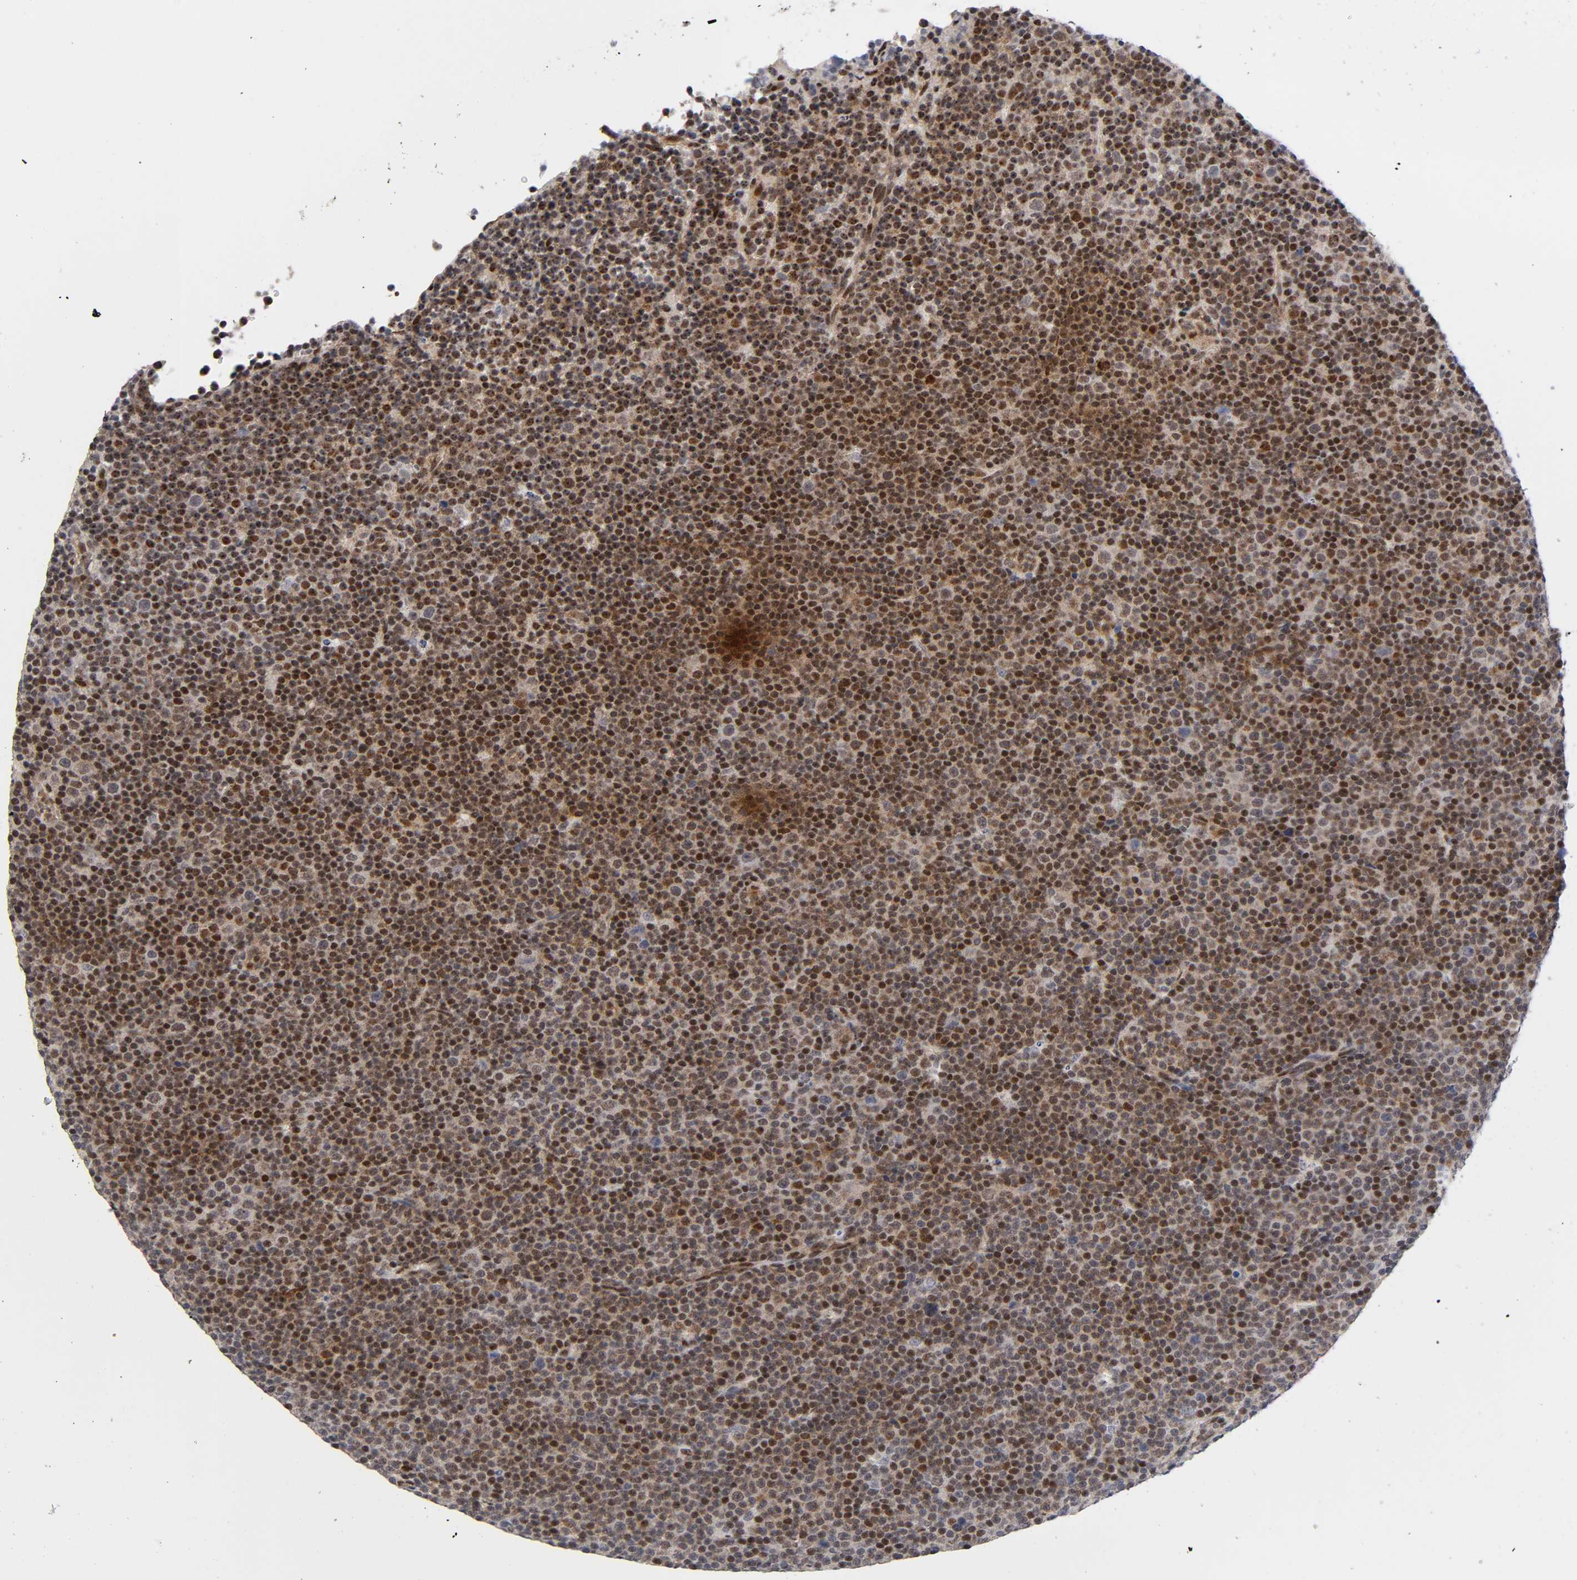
{"staining": {"intensity": "strong", "quantity": ">75%", "location": "nuclear"}, "tissue": "lymphoma", "cell_type": "Tumor cells", "image_type": "cancer", "snomed": [{"axis": "morphology", "description": "Malignant lymphoma, non-Hodgkin's type, Low grade"}, {"axis": "topography", "description": "Lymph node"}], "caption": "Protein staining exhibits strong nuclear staining in approximately >75% of tumor cells in low-grade malignant lymphoma, non-Hodgkin's type. (DAB = brown stain, brightfield microscopy at high magnification).", "gene": "STK38", "patient": {"sex": "female", "age": 67}}